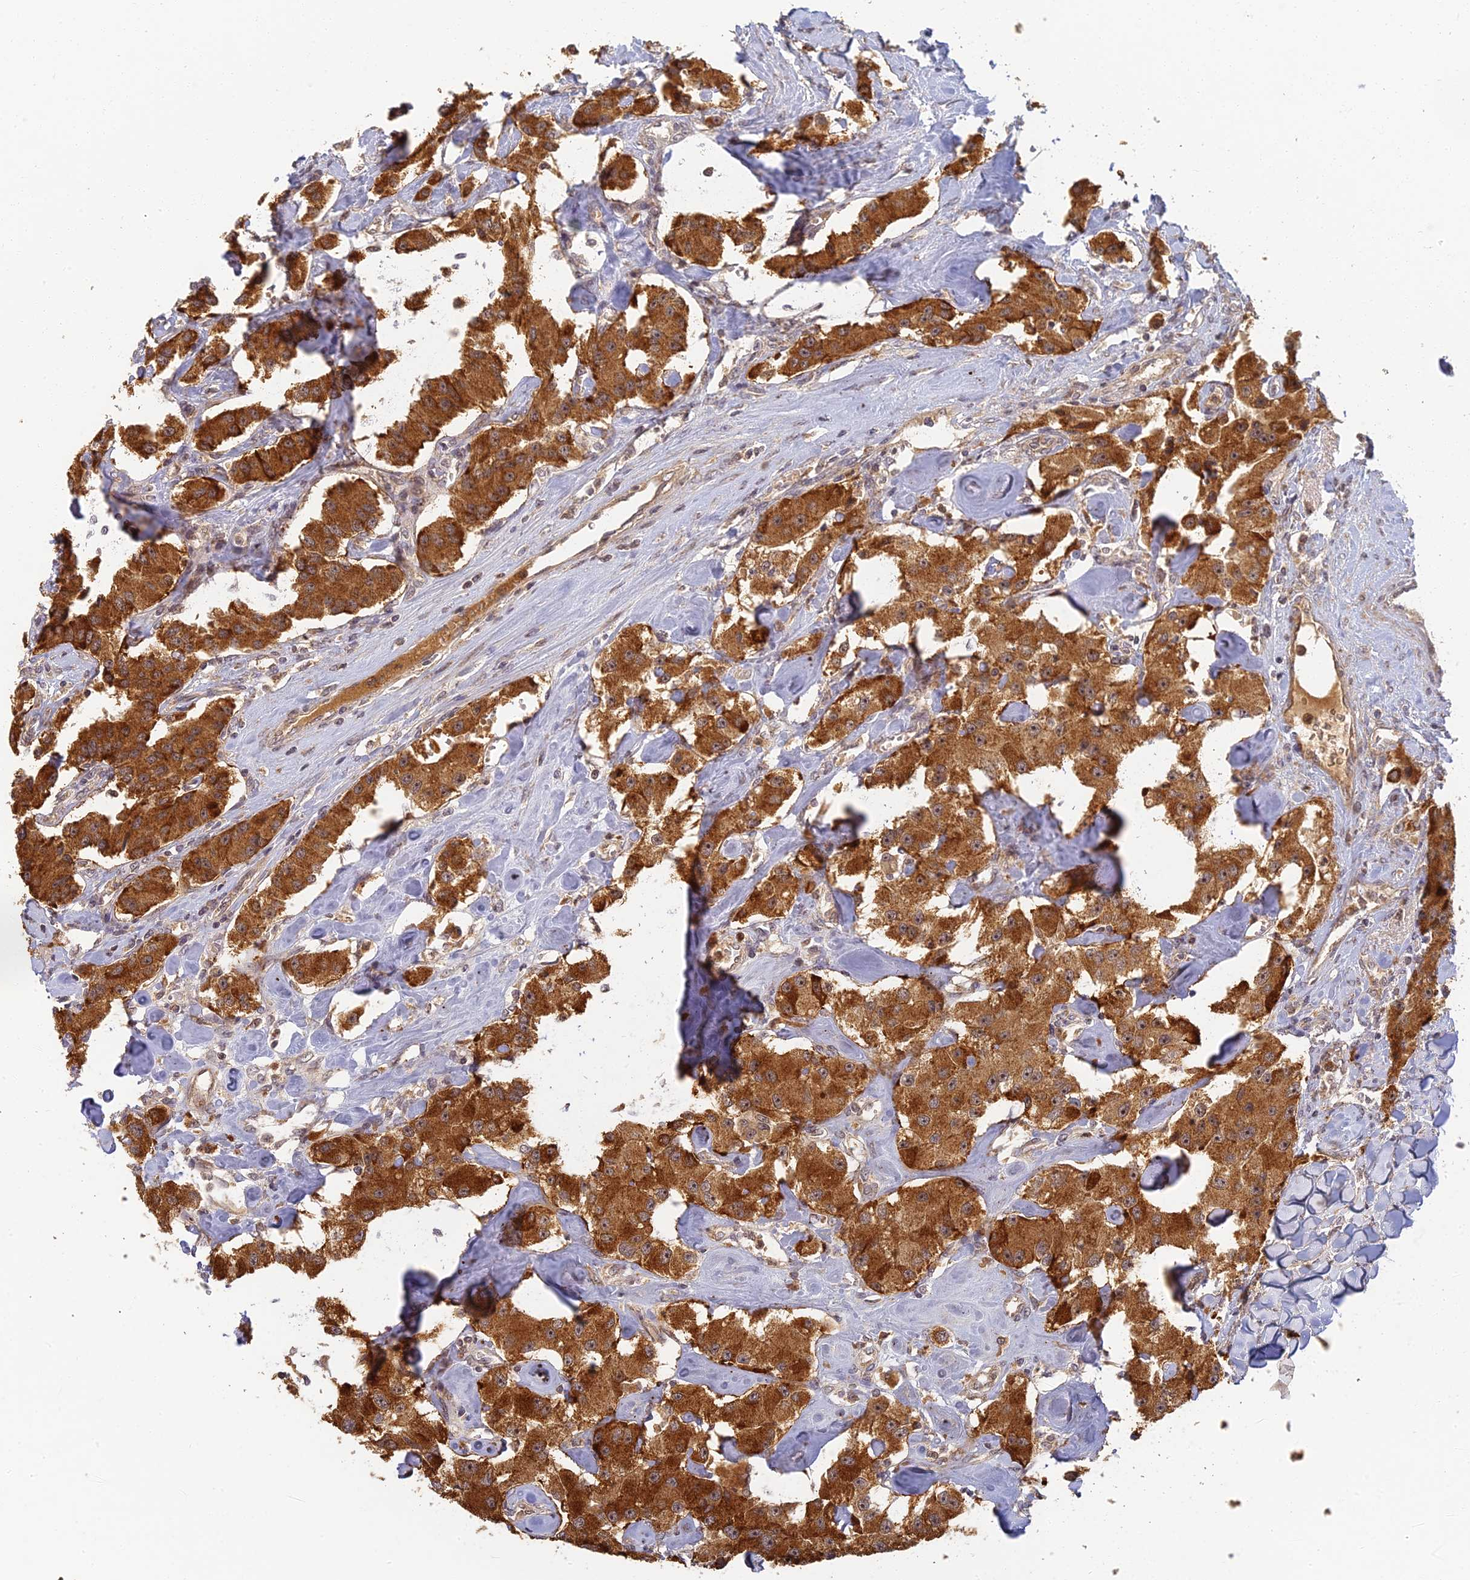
{"staining": {"intensity": "strong", "quantity": ">75%", "location": "cytoplasmic/membranous"}, "tissue": "carcinoid", "cell_type": "Tumor cells", "image_type": "cancer", "snomed": [{"axis": "morphology", "description": "Carcinoid, malignant, NOS"}, {"axis": "topography", "description": "Pancreas"}], "caption": "A histopathology image of human carcinoid (malignant) stained for a protein displays strong cytoplasmic/membranous brown staining in tumor cells.", "gene": "RGL3", "patient": {"sex": "male", "age": 41}}